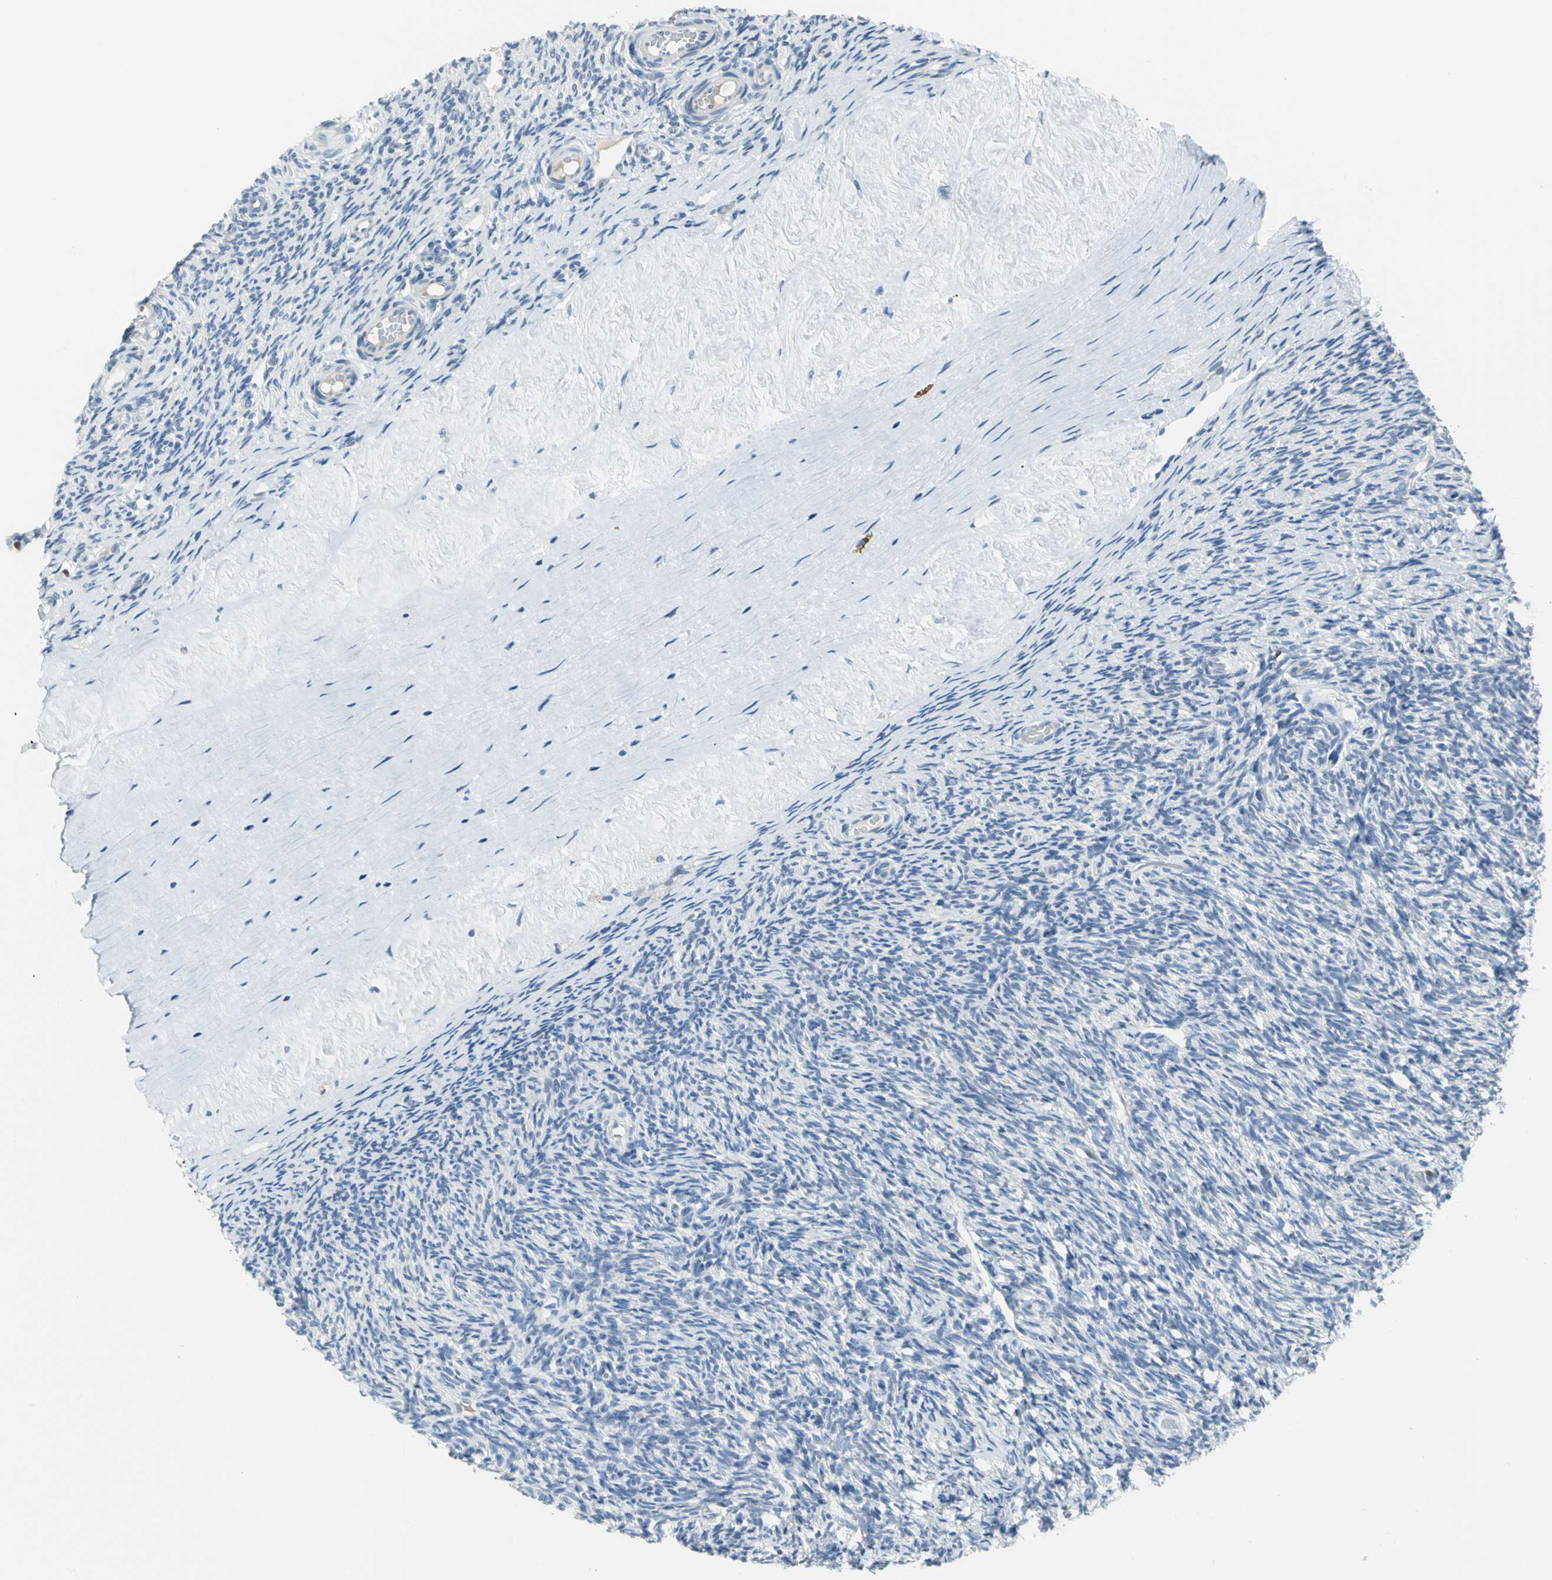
{"staining": {"intensity": "negative", "quantity": "none", "location": "none"}, "tissue": "ovary", "cell_type": "Ovarian stroma cells", "image_type": "normal", "snomed": [{"axis": "morphology", "description": "Normal tissue, NOS"}, {"axis": "topography", "description": "Ovary"}], "caption": "Immunohistochemistry histopathology image of unremarkable ovary: human ovary stained with DAB exhibits no significant protein positivity in ovarian stroma cells.", "gene": "MCM3", "patient": {"sex": "female", "age": 60}}